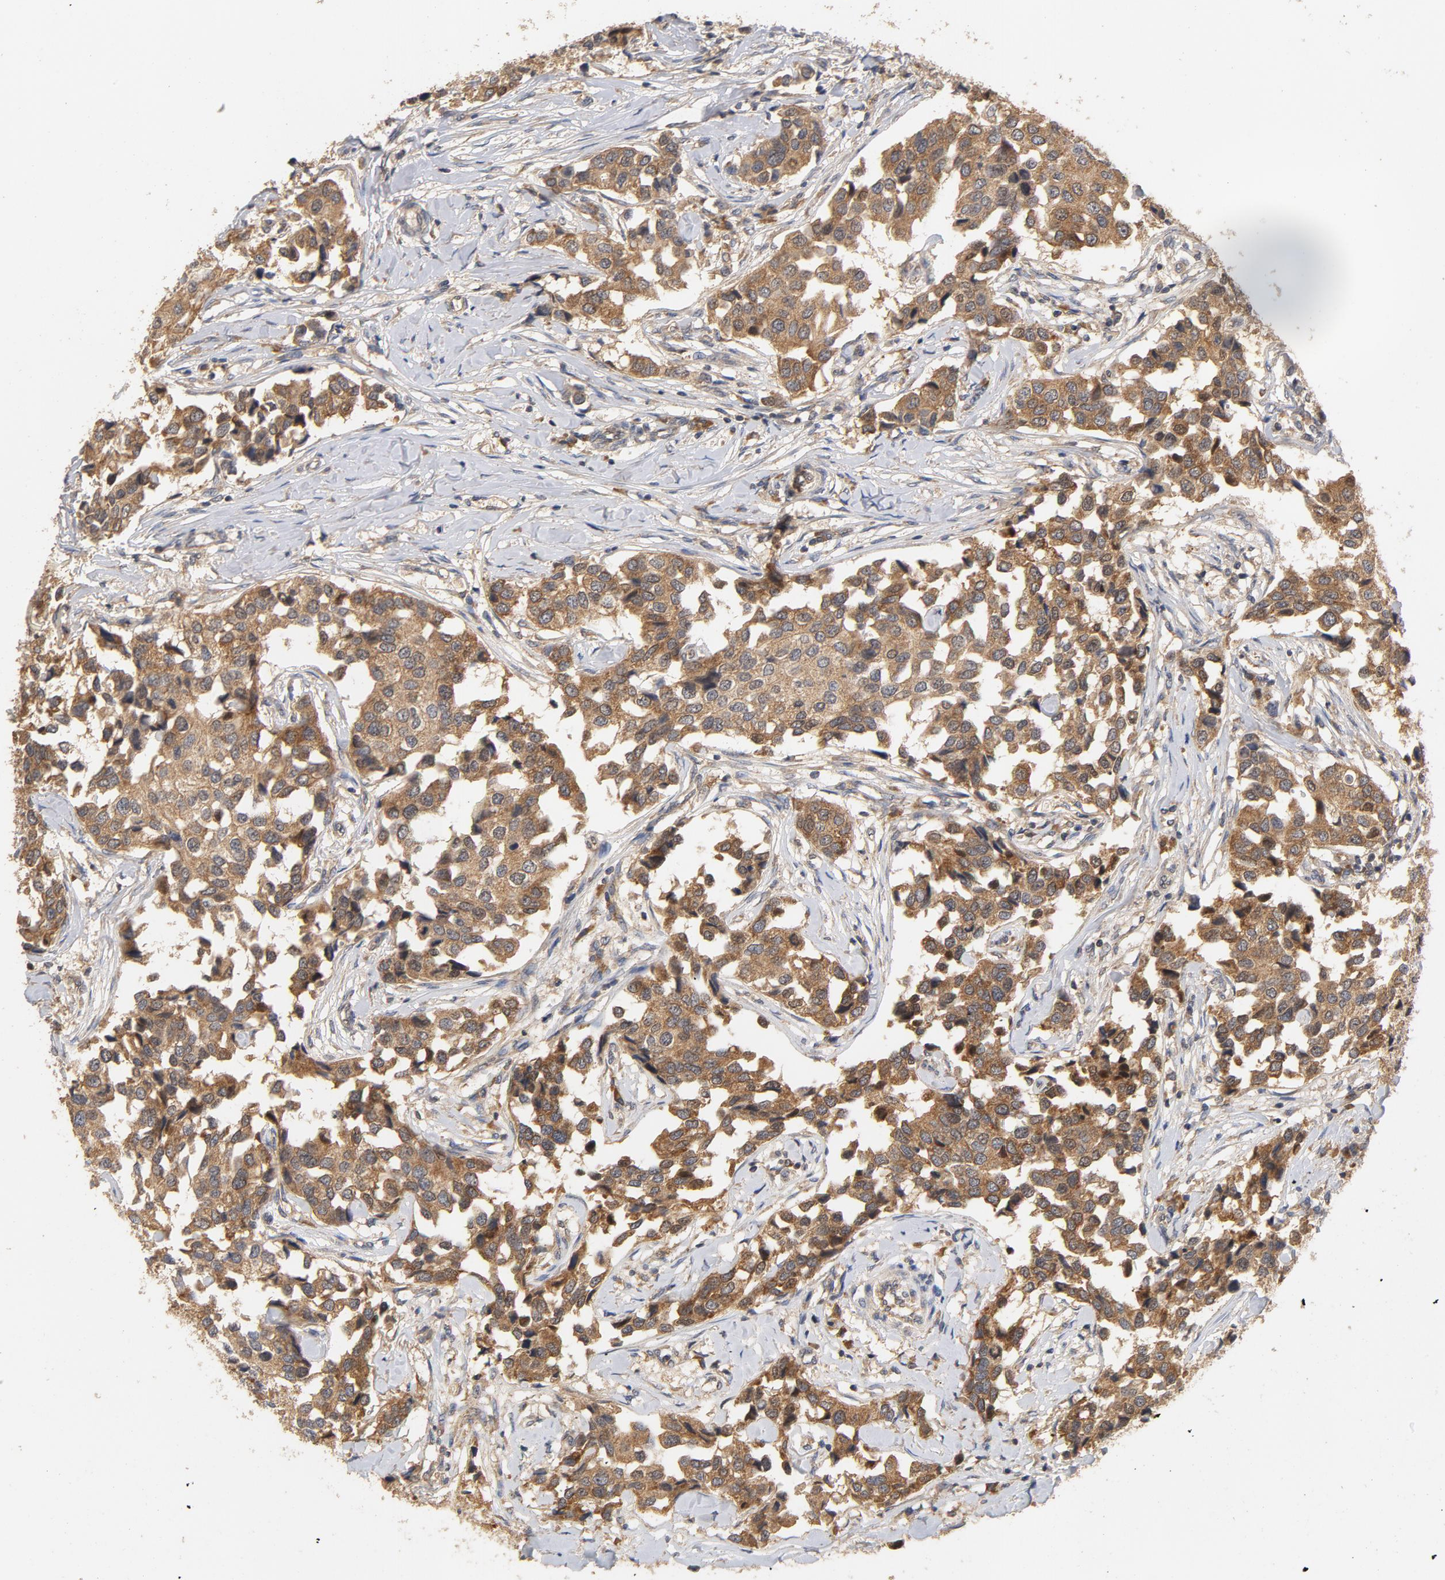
{"staining": {"intensity": "moderate", "quantity": ">75%", "location": "cytoplasmic/membranous"}, "tissue": "breast cancer", "cell_type": "Tumor cells", "image_type": "cancer", "snomed": [{"axis": "morphology", "description": "Duct carcinoma"}, {"axis": "topography", "description": "Breast"}], "caption": "Breast cancer stained with IHC exhibits moderate cytoplasmic/membranous staining in approximately >75% of tumor cells. The staining was performed using DAB (3,3'-diaminobenzidine), with brown indicating positive protein expression. Nuclei are stained blue with hematoxylin.", "gene": "DDX6", "patient": {"sex": "female", "age": 80}}